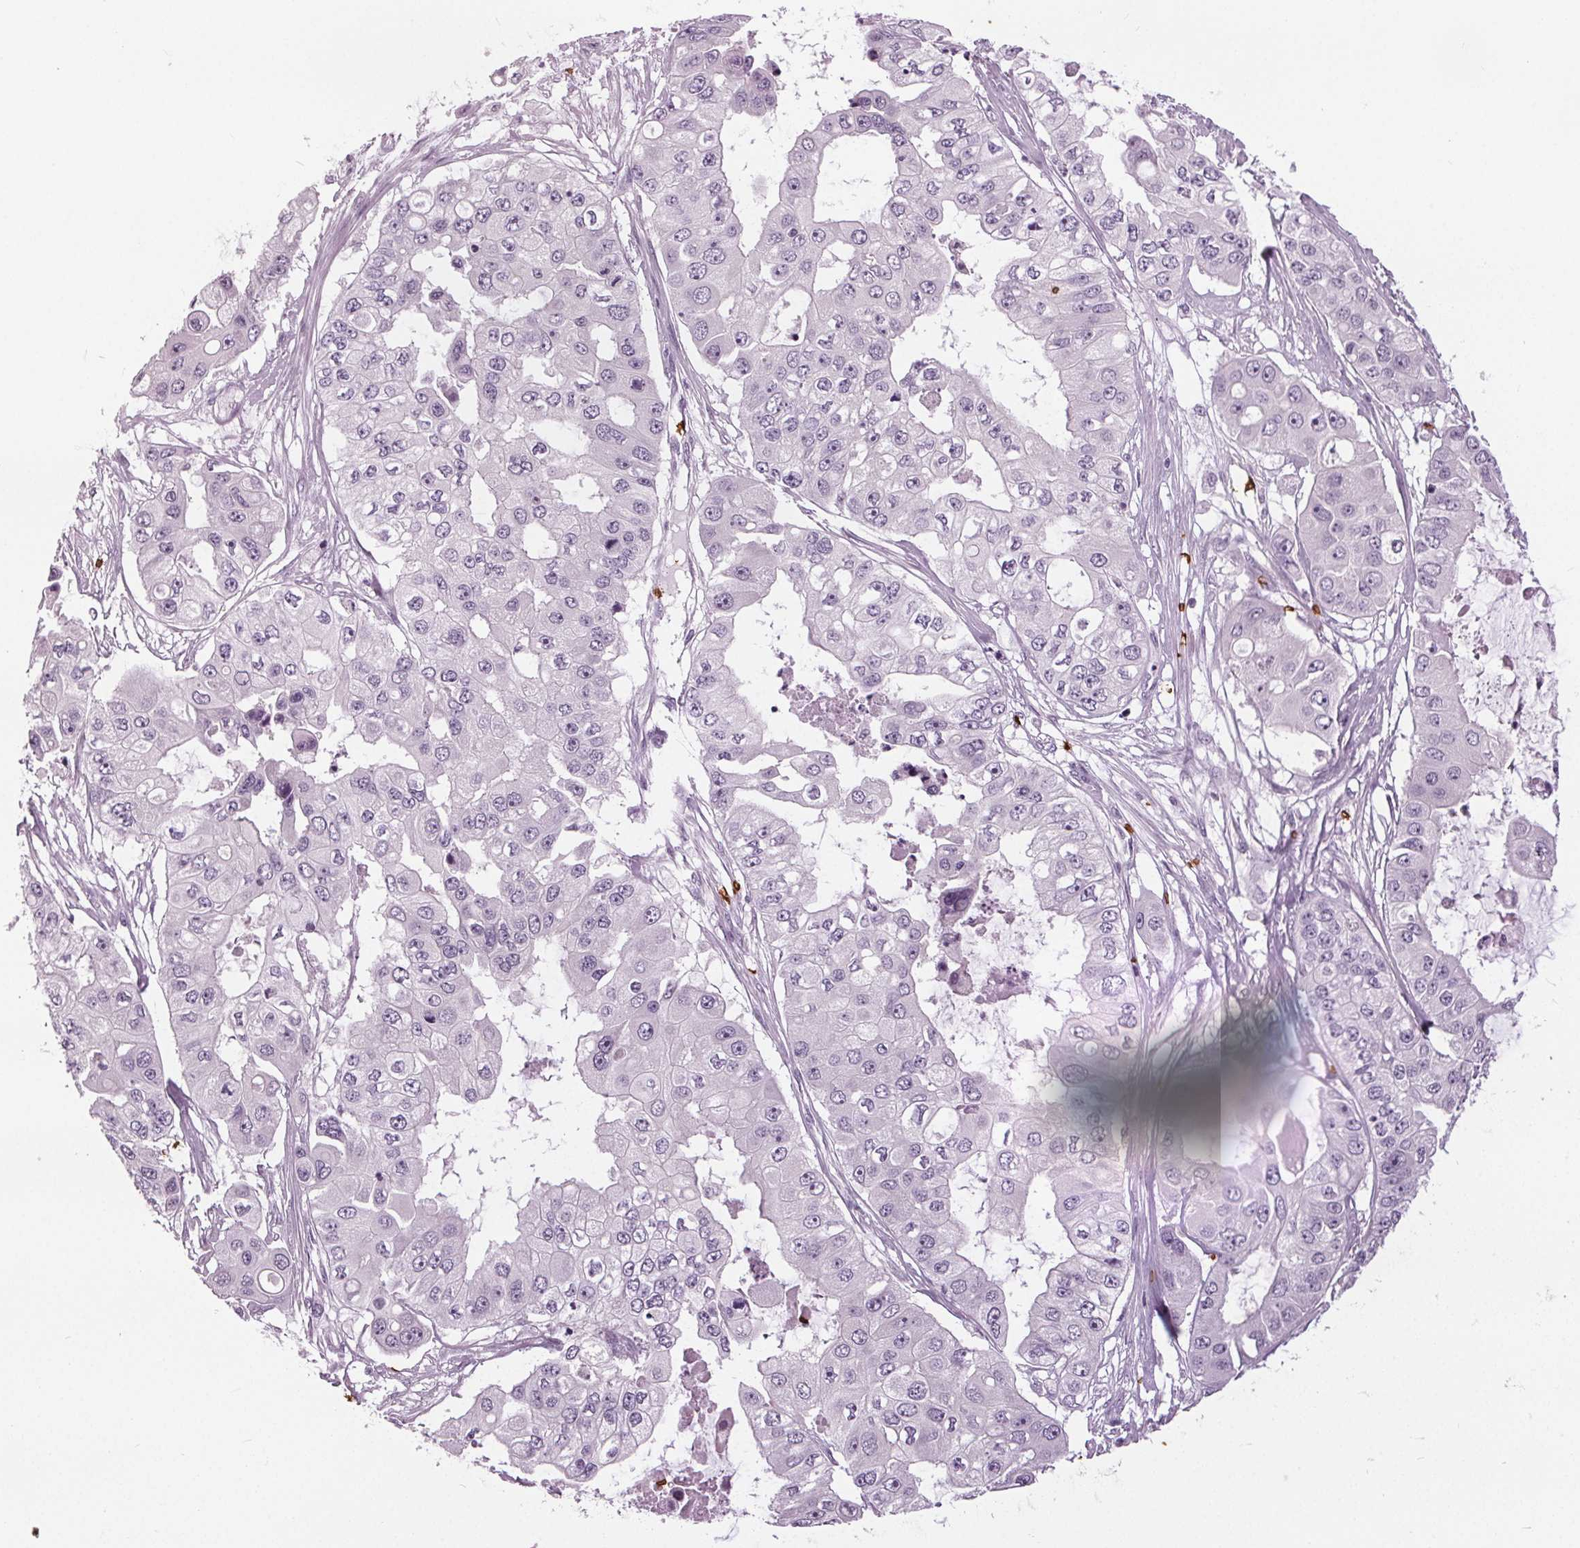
{"staining": {"intensity": "negative", "quantity": "none", "location": "none"}, "tissue": "ovarian cancer", "cell_type": "Tumor cells", "image_type": "cancer", "snomed": [{"axis": "morphology", "description": "Cystadenocarcinoma, serous, NOS"}, {"axis": "topography", "description": "Ovary"}], "caption": "This micrograph is of ovarian cancer stained with IHC to label a protein in brown with the nuclei are counter-stained blue. There is no positivity in tumor cells.", "gene": "SLC4A1", "patient": {"sex": "female", "age": 56}}